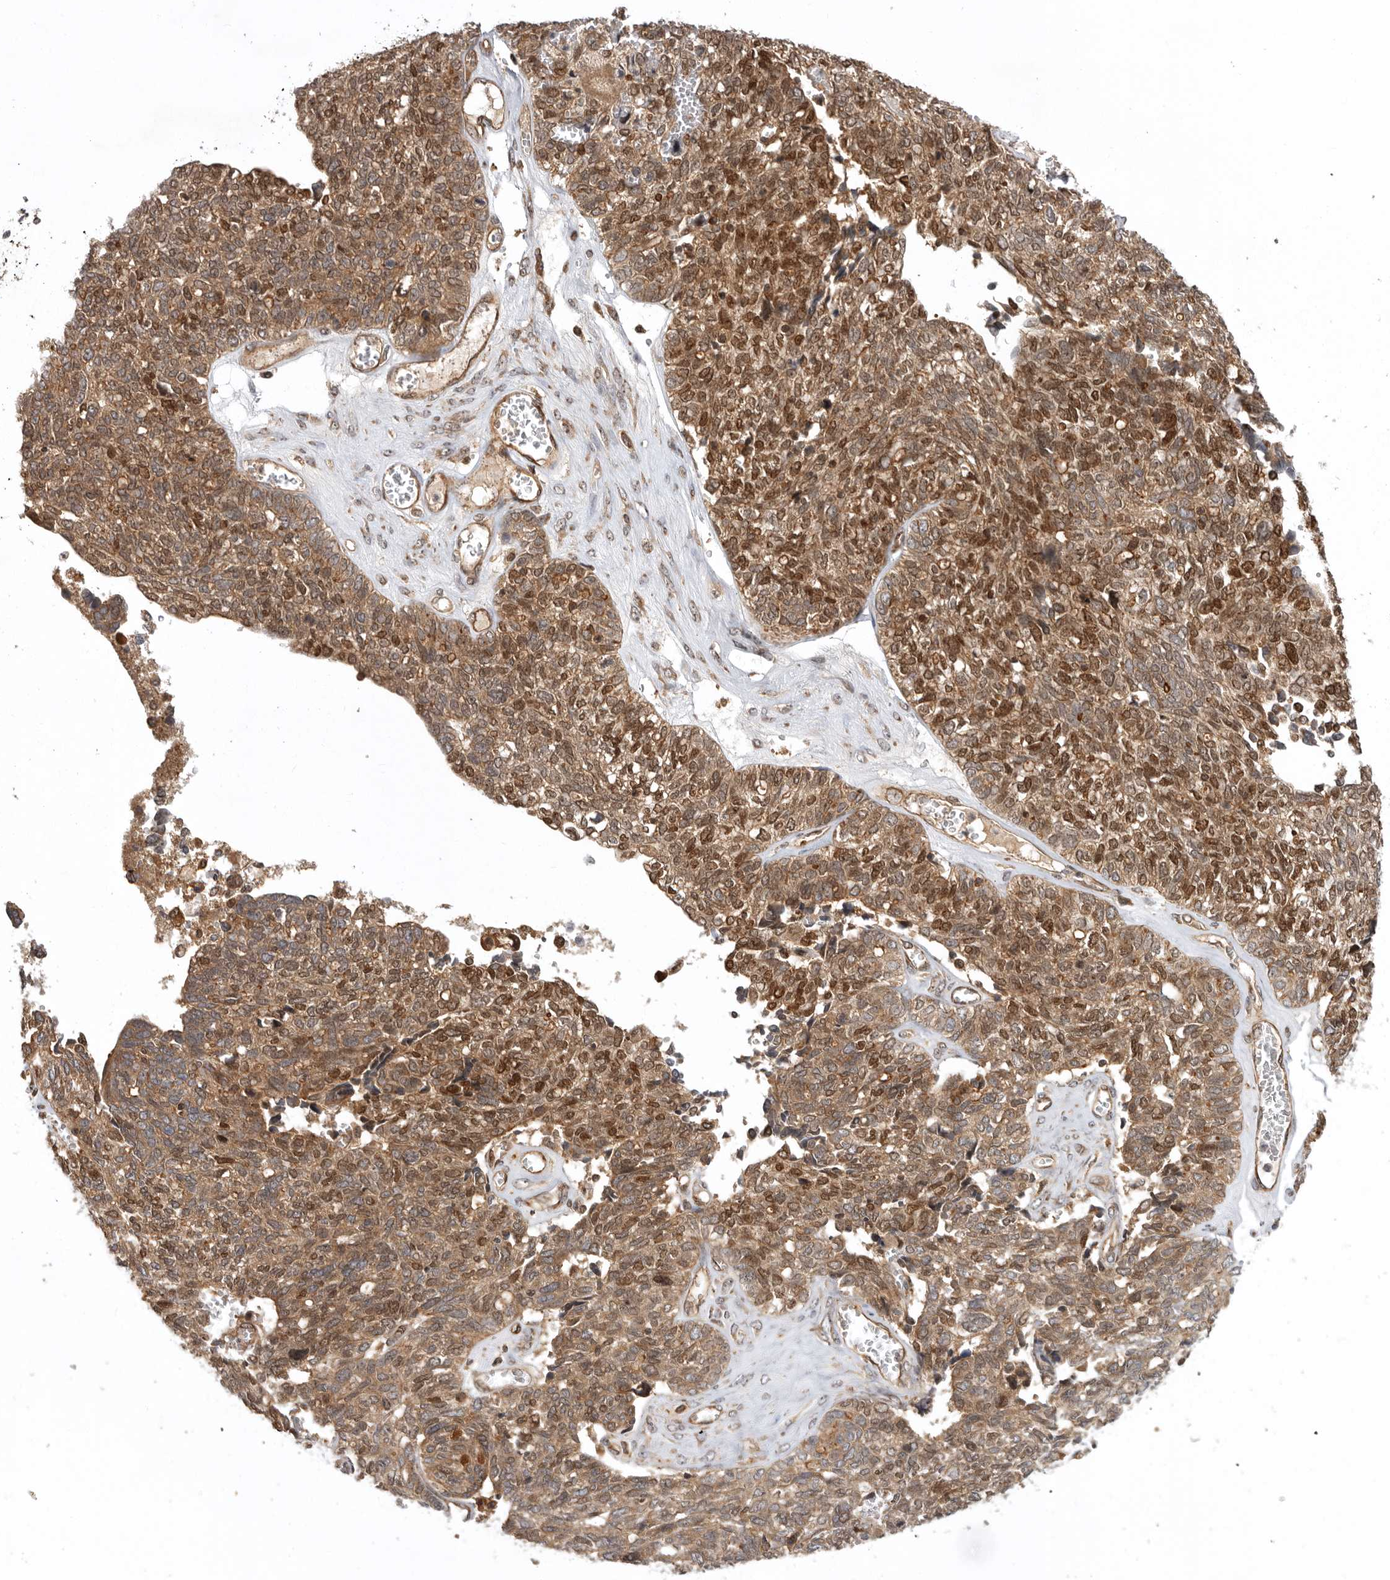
{"staining": {"intensity": "moderate", "quantity": ">75%", "location": "cytoplasmic/membranous,nuclear"}, "tissue": "ovarian cancer", "cell_type": "Tumor cells", "image_type": "cancer", "snomed": [{"axis": "morphology", "description": "Cystadenocarcinoma, serous, NOS"}, {"axis": "topography", "description": "Ovary"}], "caption": "An IHC image of neoplastic tissue is shown. Protein staining in brown labels moderate cytoplasmic/membranous and nuclear positivity in ovarian cancer within tumor cells. Using DAB (3,3'-diaminobenzidine) (brown) and hematoxylin (blue) stains, captured at high magnification using brightfield microscopy.", "gene": "DHDDS", "patient": {"sex": "female", "age": 79}}